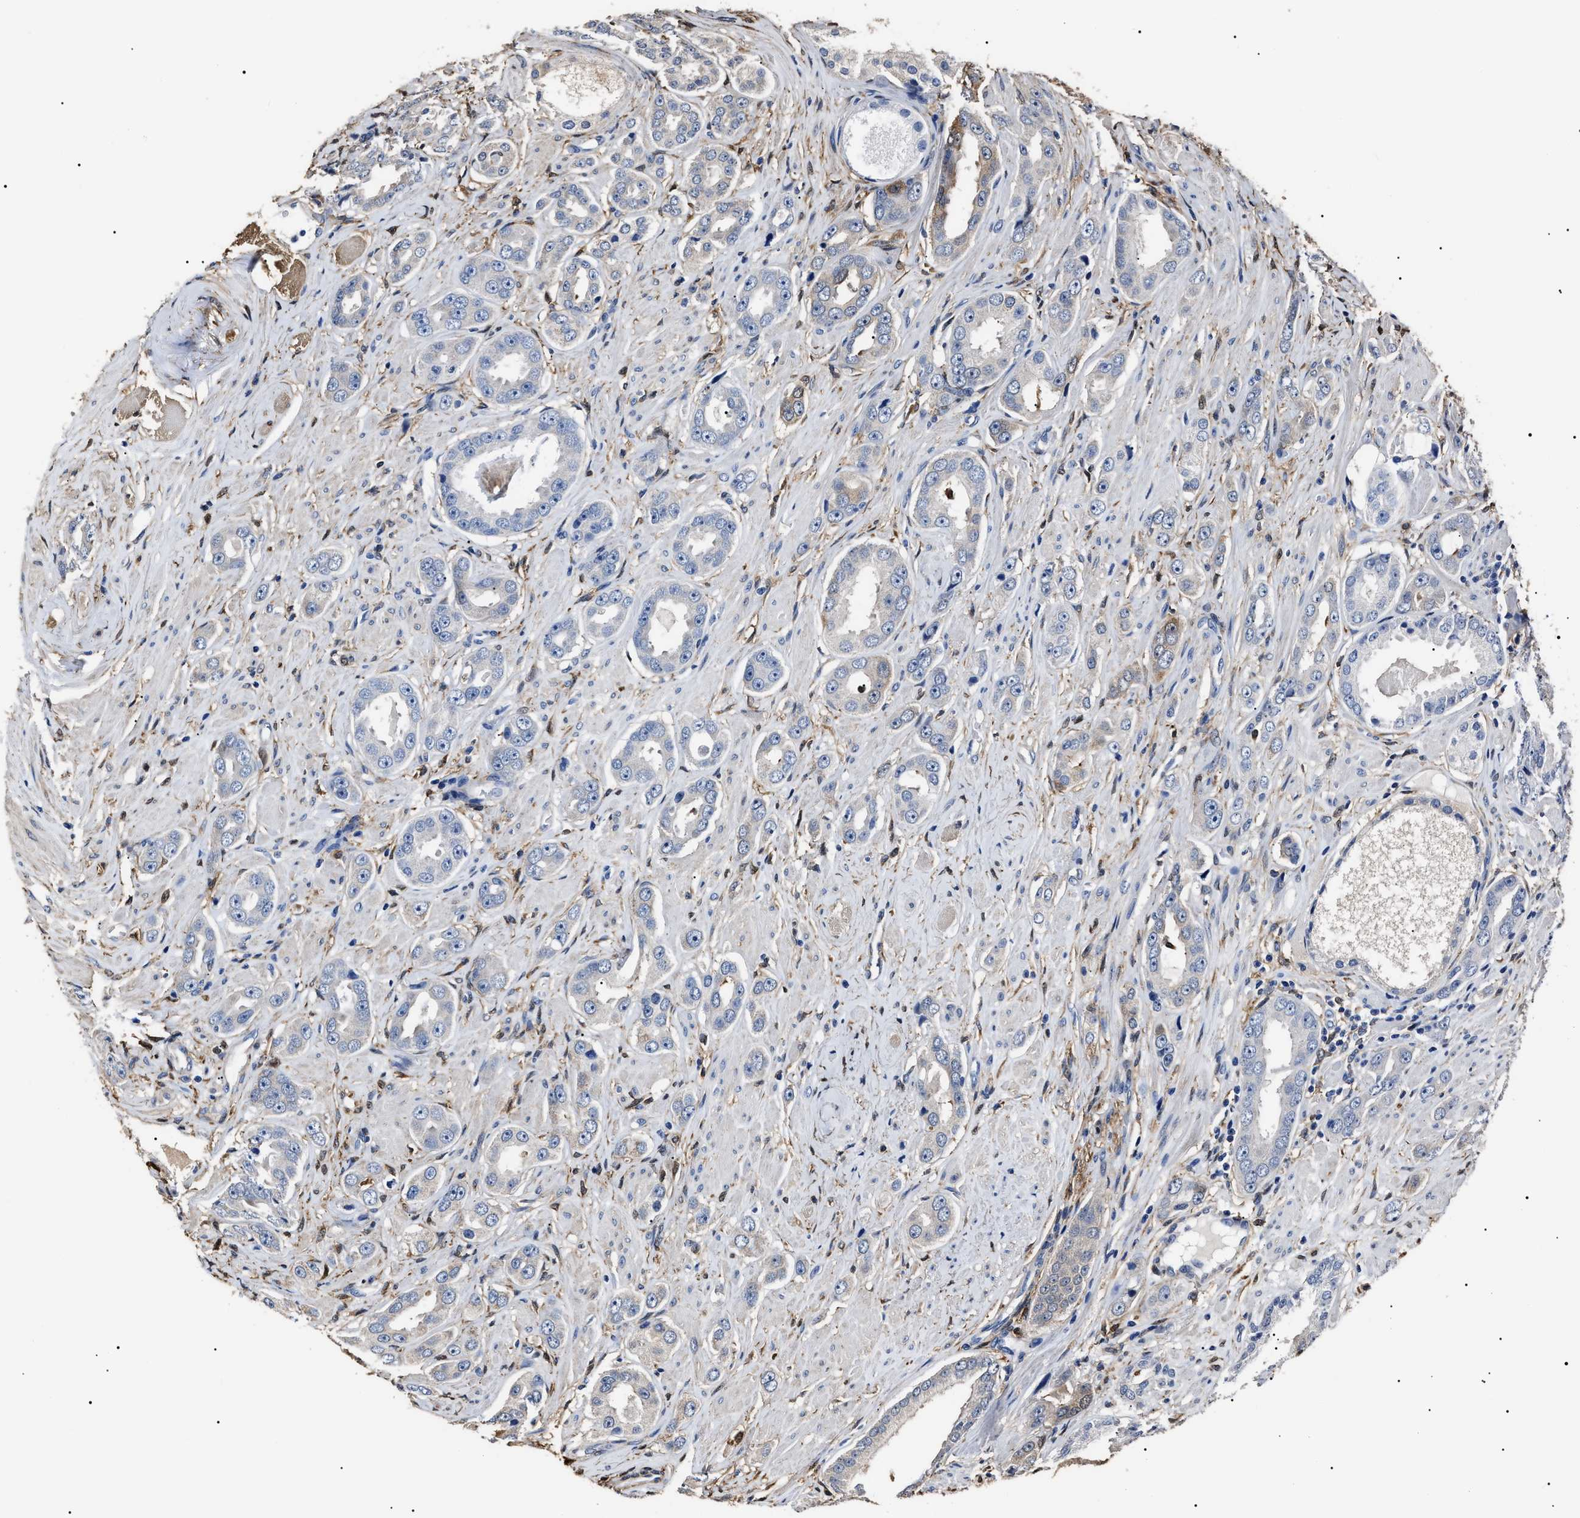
{"staining": {"intensity": "negative", "quantity": "none", "location": "none"}, "tissue": "prostate cancer", "cell_type": "Tumor cells", "image_type": "cancer", "snomed": [{"axis": "morphology", "description": "Adenocarcinoma, Medium grade"}, {"axis": "topography", "description": "Prostate"}], "caption": "Immunohistochemistry image of neoplastic tissue: prostate adenocarcinoma (medium-grade) stained with DAB (3,3'-diaminobenzidine) exhibits no significant protein positivity in tumor cells.", "gene": "ALDH1A1", "patient": {"sex": "male", "age": 53}}